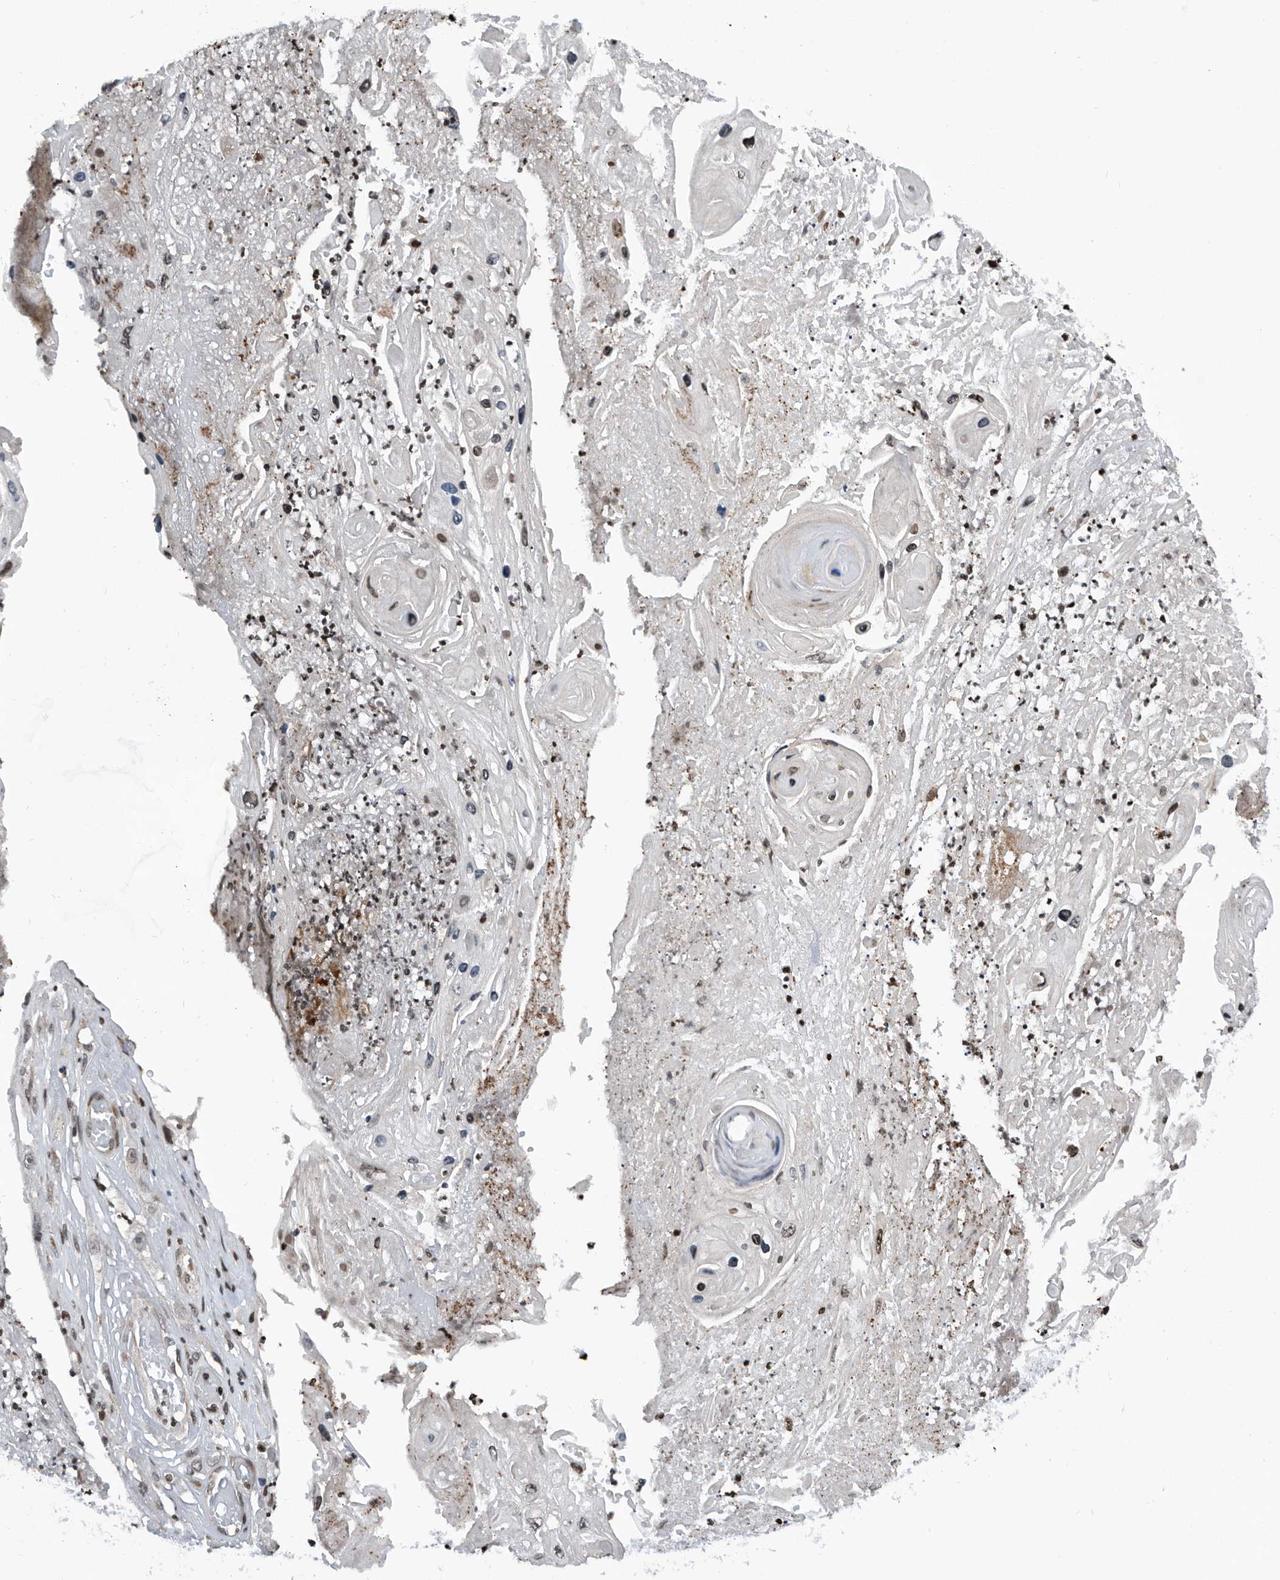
{"staining": {"intensity": "weak", "quantity": "<25%", "location": "nuclear"}, "tissue": "skin cancer", "cell_type": "Tumor cells", "image_type": "cancer", "snomed": [{"axis": "morphology", "description": "Squamous cell carcinoma, NOS"}, {"axis": "topography", "description": "Skin"}], "caption": "IHC micrograph of skin squamous cell carcinoma stained for a protein (brown), which reveals no staining in tumor cells.", "gene": "SNRNP48", "patient": {"sex": "male", "age": 55}}